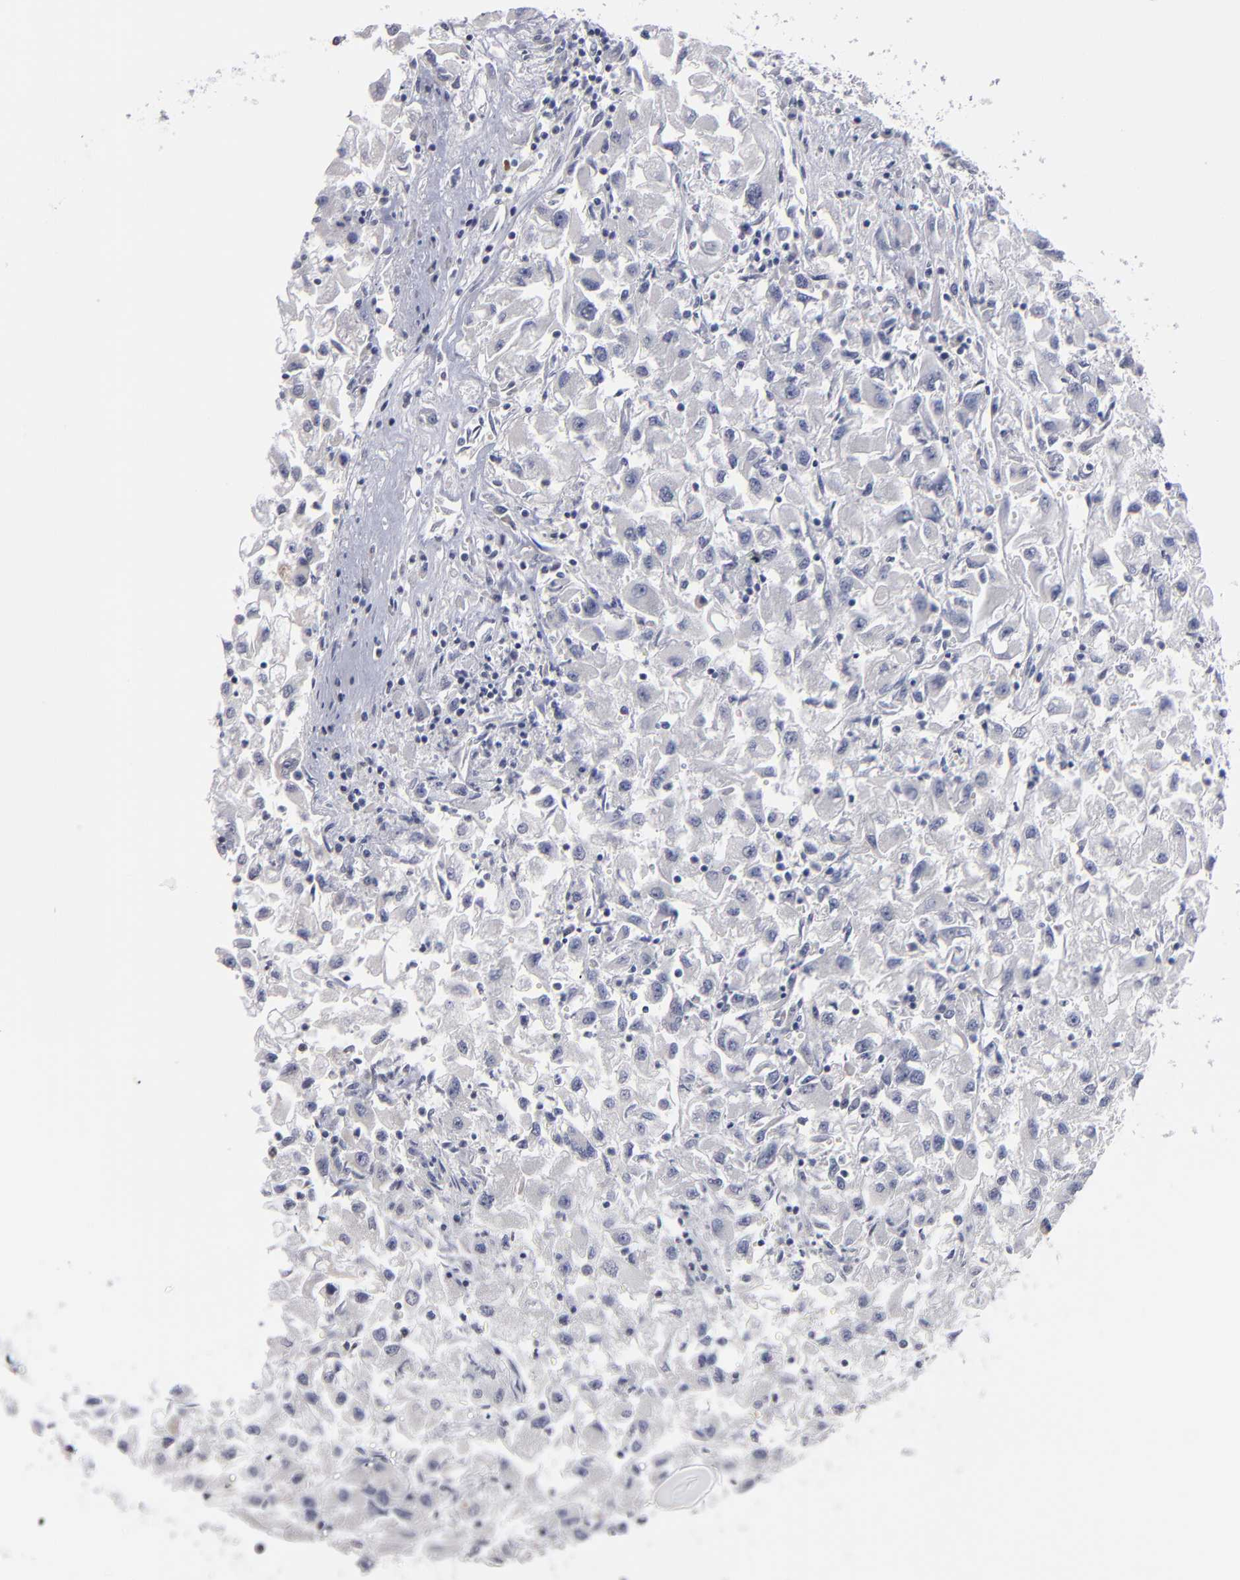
{"staining": {"intensity": "negative", "quantity": "none", "location": "none"}, "tissue": "renal cancer", "cell_type": "Tumor cells", "image_type": "cancer", "snomed": [{"axis": "morphology", "description": "Adenocarcinoma, NOS"}, {"axis": "topography", "description": "Kidney"}], "caption": "The photomicrograph exhibits no staining of tumor cells in renal cancer (adenocarcinoma).", "gene": "RPH3A", "patient": {"sex": "male", "age": 59}}